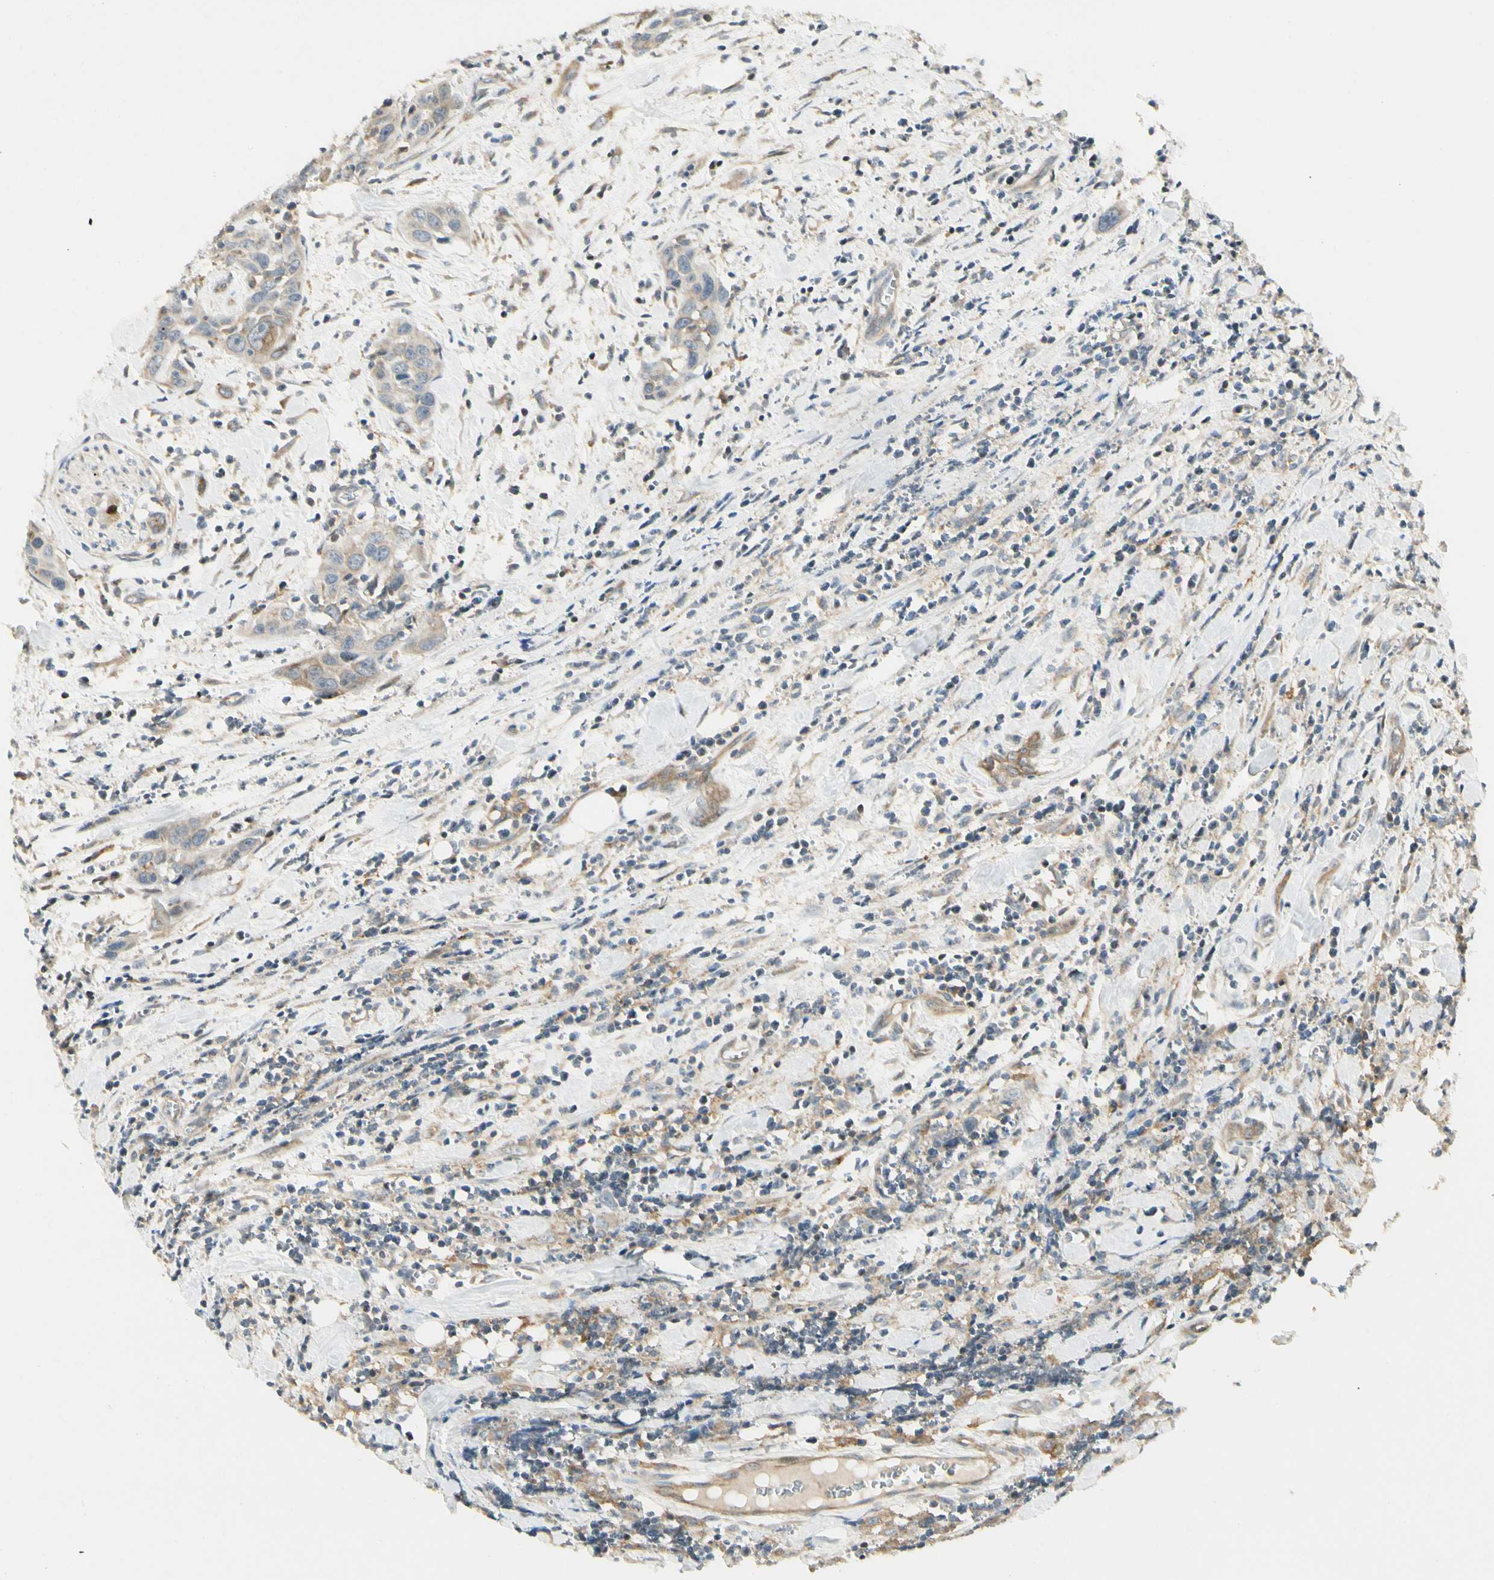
{"staining": {"intensity": "weak", "quantity": "25%-75%", "location": "cytoplasmic/membranous"}, "tissue": "head and neck cancer", "cell_type": "Tumor cells", "image_type": "cancer", "snomed": [{"axis": "morphology", "description": "Squamous cell carcinoma, NOS"}, {"axis": "topography", "description": "Oral tissue"}, {"axis": "topography", "description": "Head-Neck"}], "caption": "Tumor cells exhibit low levels of weak cytoplasmic/membranous staining in about 25%-75% of cells in human squamous cell carcinoma (head and neck).", "gene": "FNDC3B", "patient": {"sex": "female", "age": 50}}